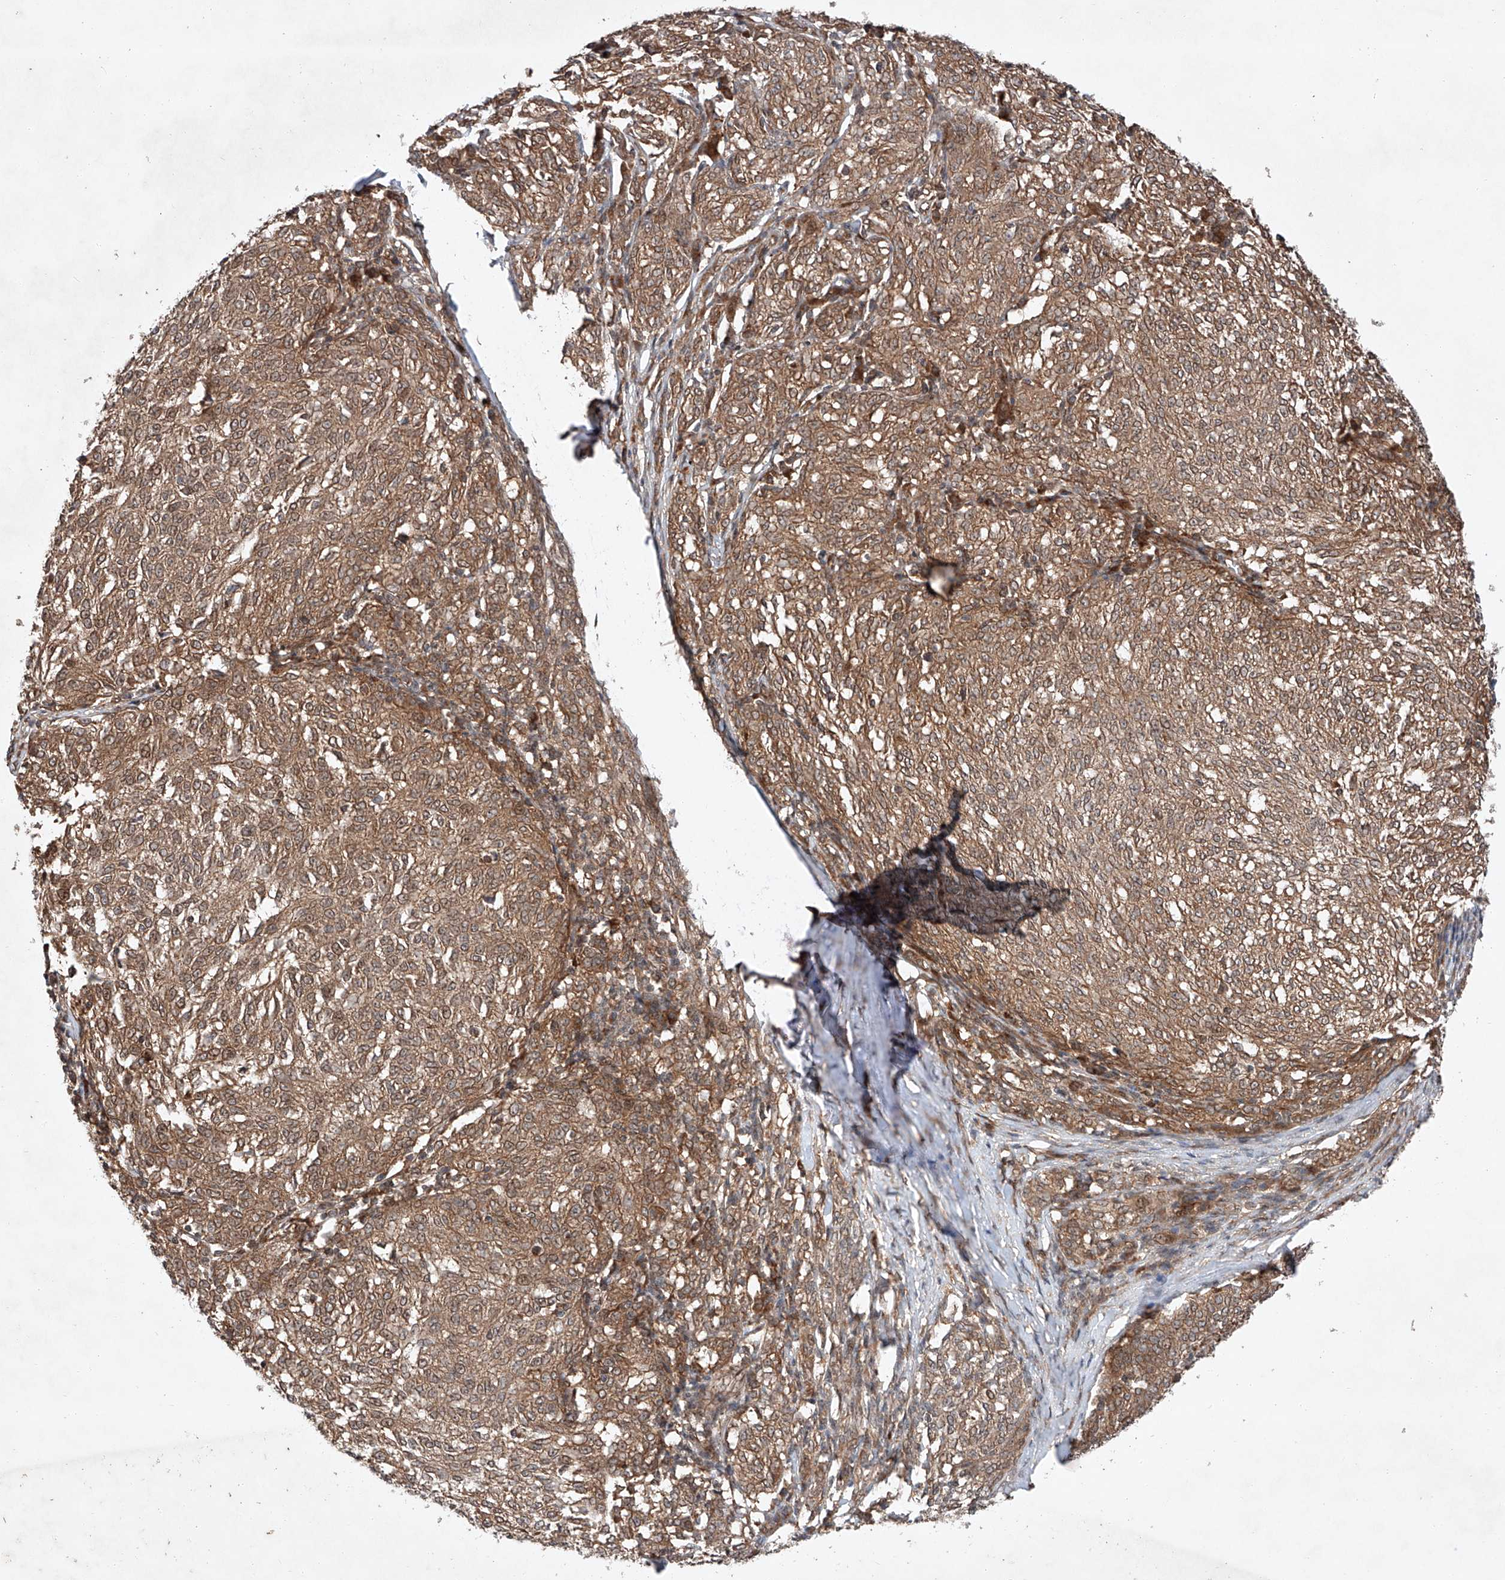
{"staining": {"intensity": "moderate", "quantity": ">75%", "location": "cytoplasmic/membranous"}, "tissue": "melanoma", "cell_type": "Tumor cells", "image_type": "cancer", "snomed": [{"axis": "morphology", "description": "Malignant melanoma, NOS"}, {"axis": "topography", "description": "Skin"}], "caption": "Tumor cells show medium levels of moderate cytoplasmic/membranous expression in approximately >75% of cells in malignant melanoma.", "gene": "ZFP28", "patient": {"sex": "female", "age": 72}}